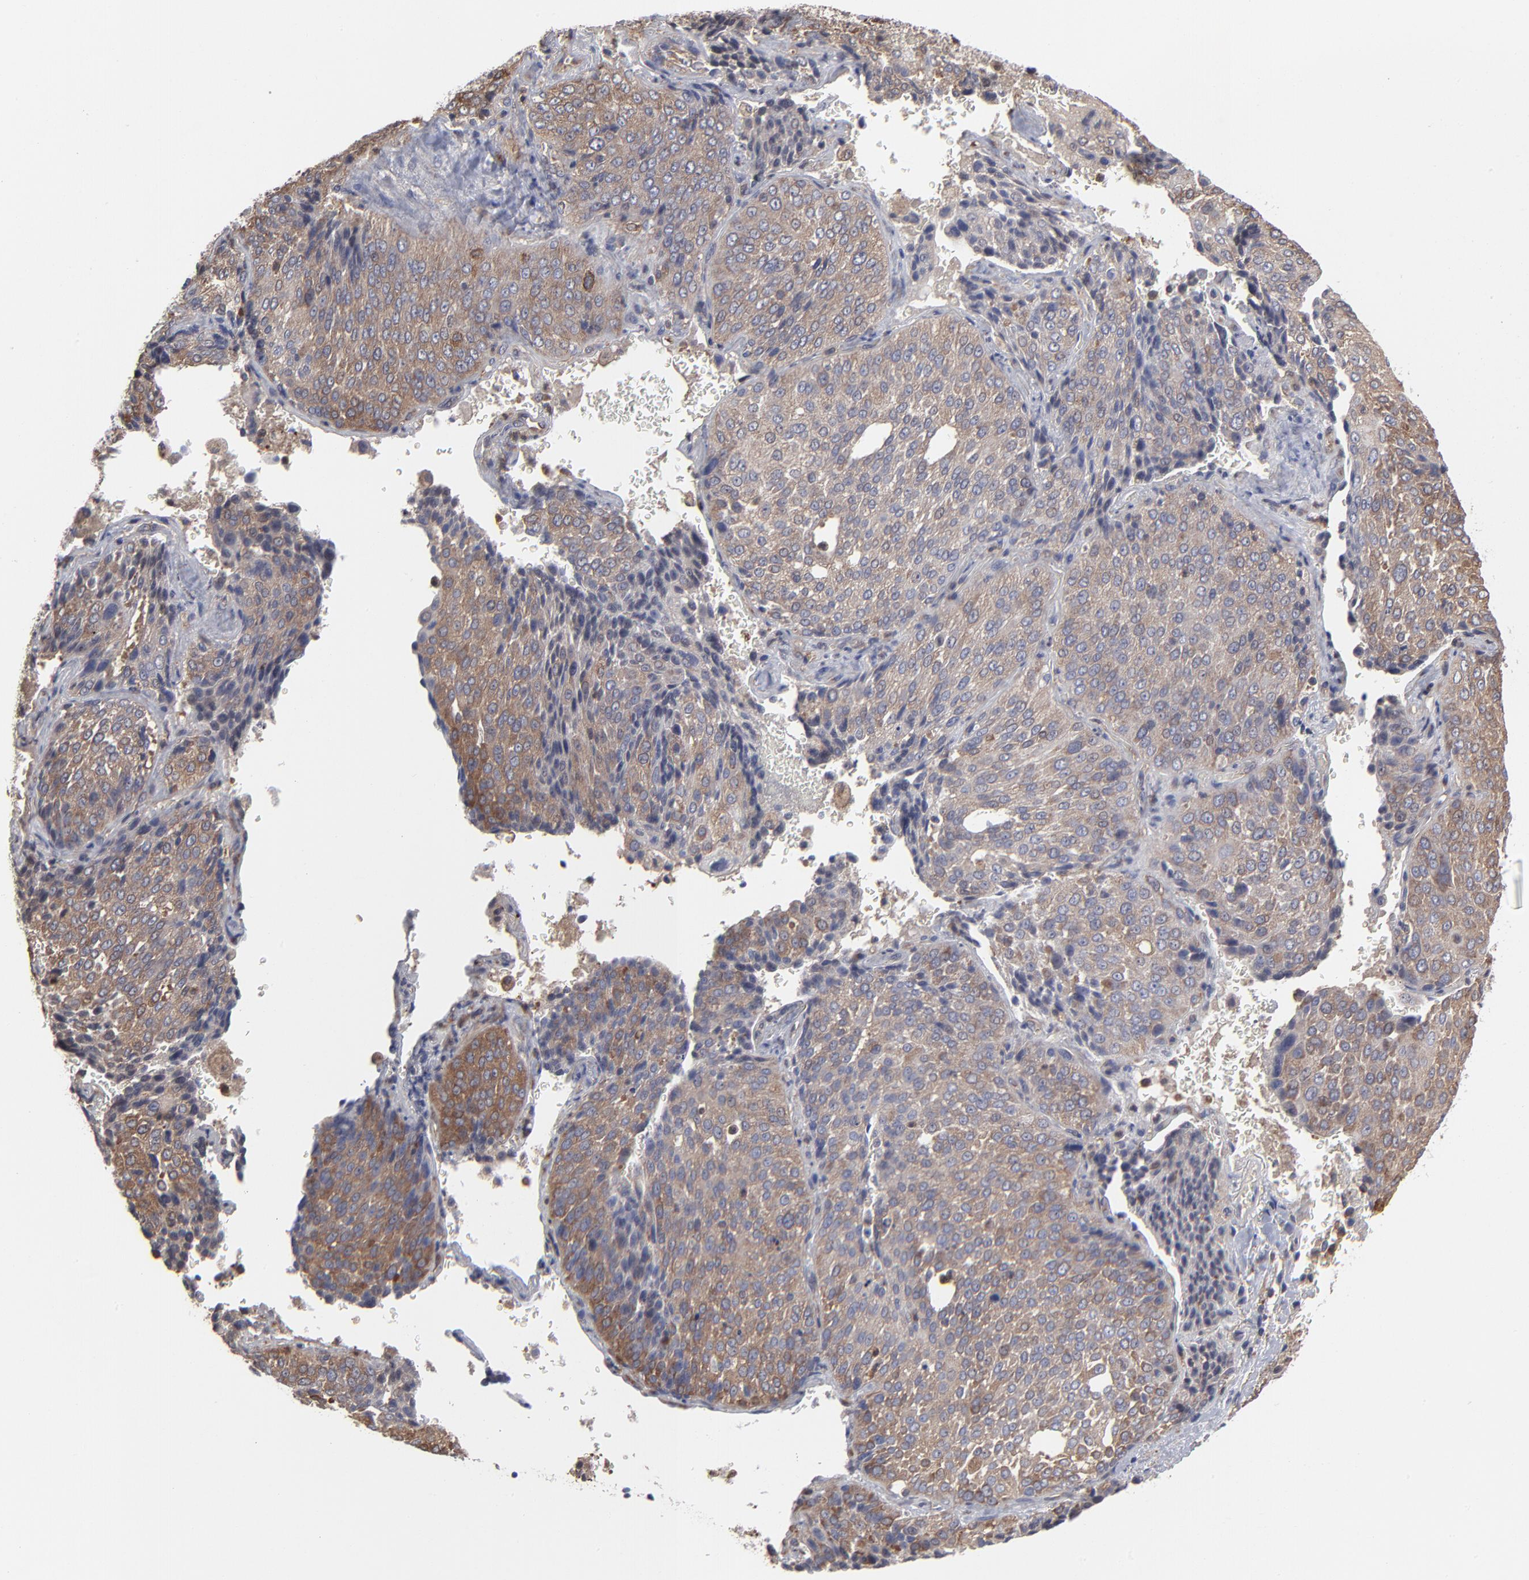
{"staining": {"intensity": "weak", "quantity": ">75%", "location": "cytoplasmic/membranous"}, "tissue": "lung cancer", "cell_type": "Tumor cells", "image_type": "cancer", "snomed": [{"axis": "morphology", "description": "Squamous cell carcinoma, NOS"}, {"axis": "topography", "description": "Lung"}], "caption": "About >75% of tumor cells in human lung cancer (squamous cell carcinoma) exhibit weak cytoplasmic/membranous protein expression as visualized by brown immunohistochemical staining.", "gene": "MAP2K1", "patient": {"sex": "male", "age": 54}}